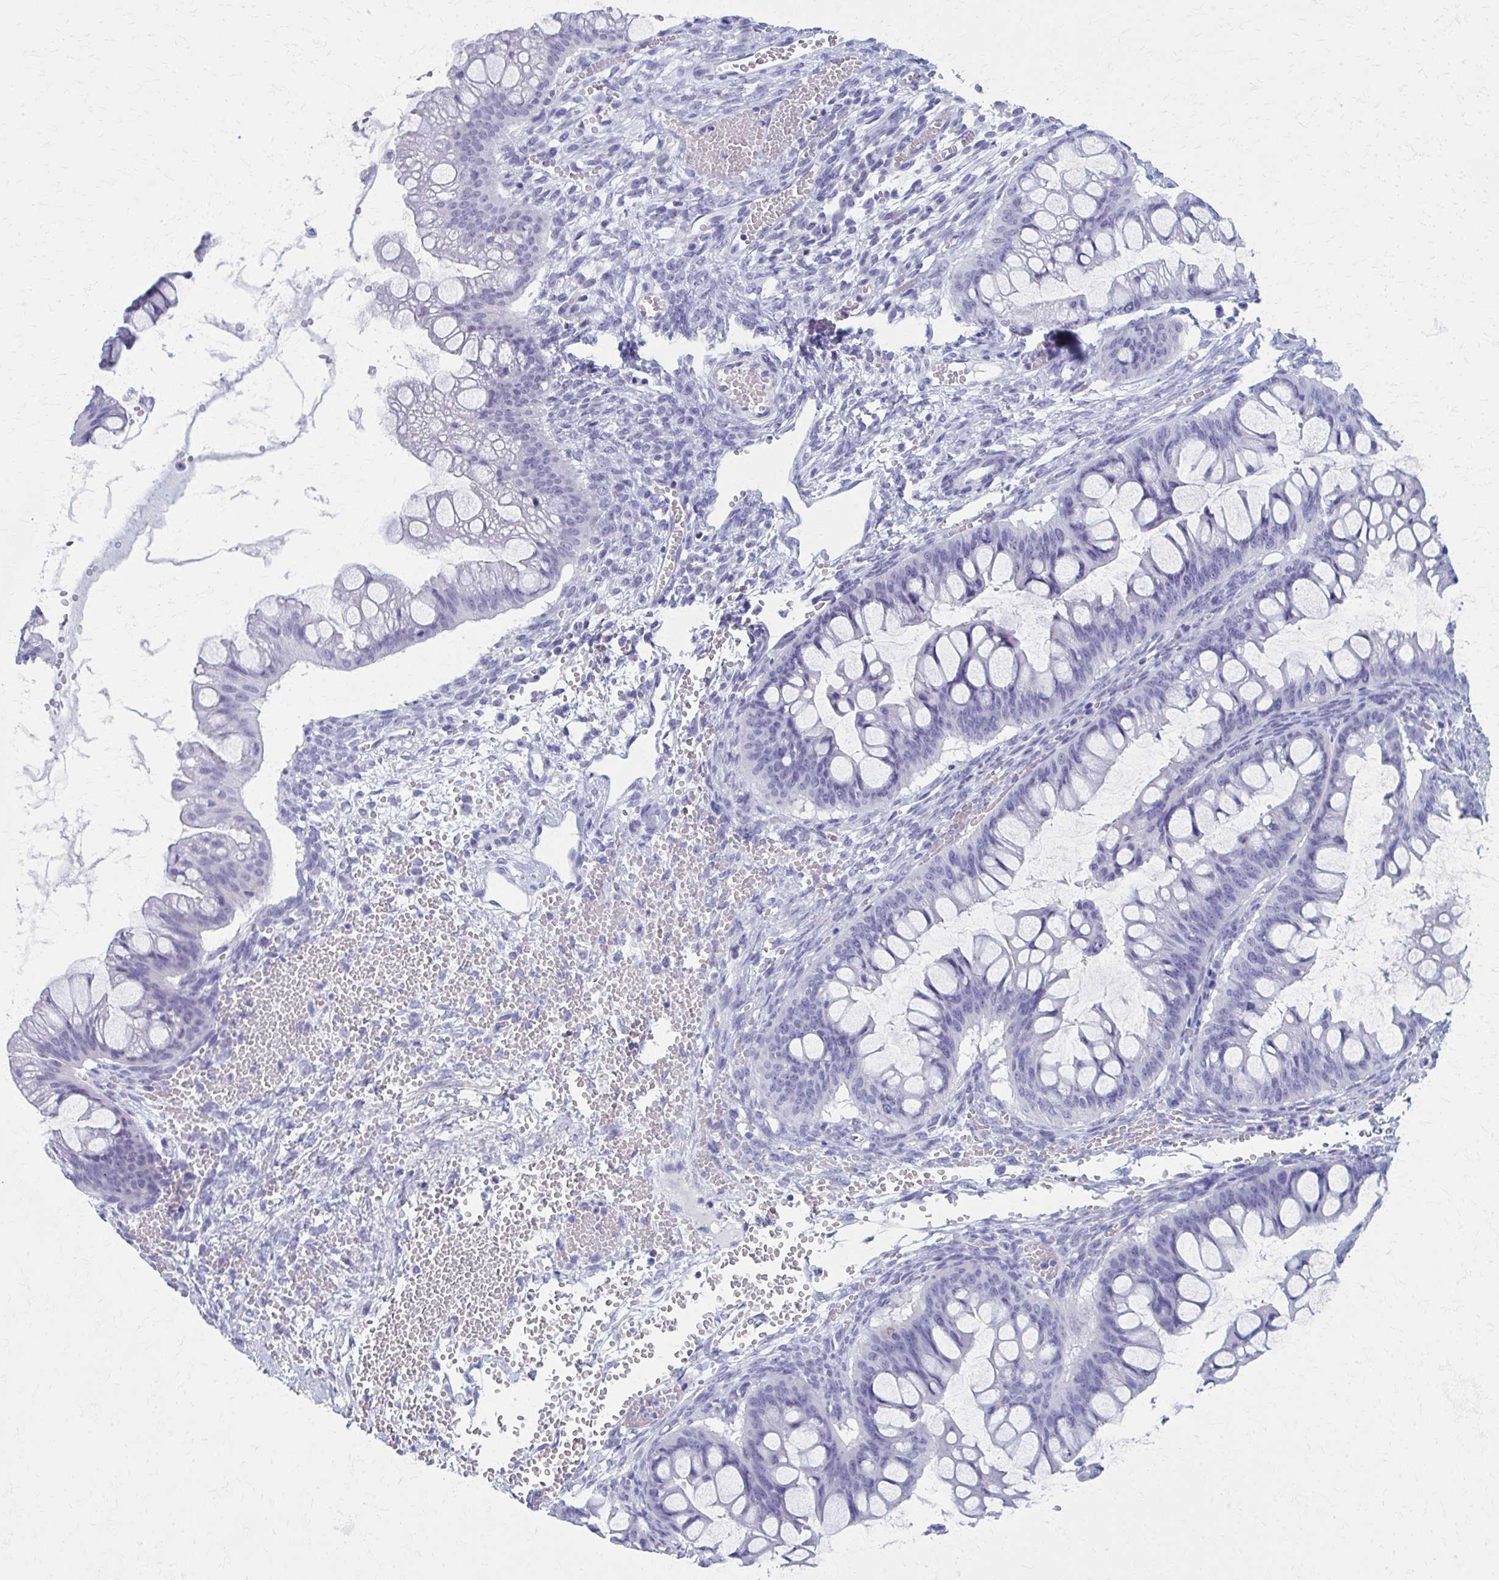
{"staining": {"intensity": "negative", "quantity": "none", "location": "none"}, "tissue": "ovarian cancer", "cell_type": "Tumor cells", "image_type": "cancer", "snomed": [{"axis": "morphology", "description": "Cystadenocarcinoma, mucinous, NOS"}, {"axis": "topography", "description": "Ovary"}], "caption": "DAB immunohistochemical staining of human ovarian cancer (mucinous cystadenocarcinoma) reveals no significant positivity in tumor cells.", "gene": "MPLKIP", "patient": {"sex": "female", "age": 73}}